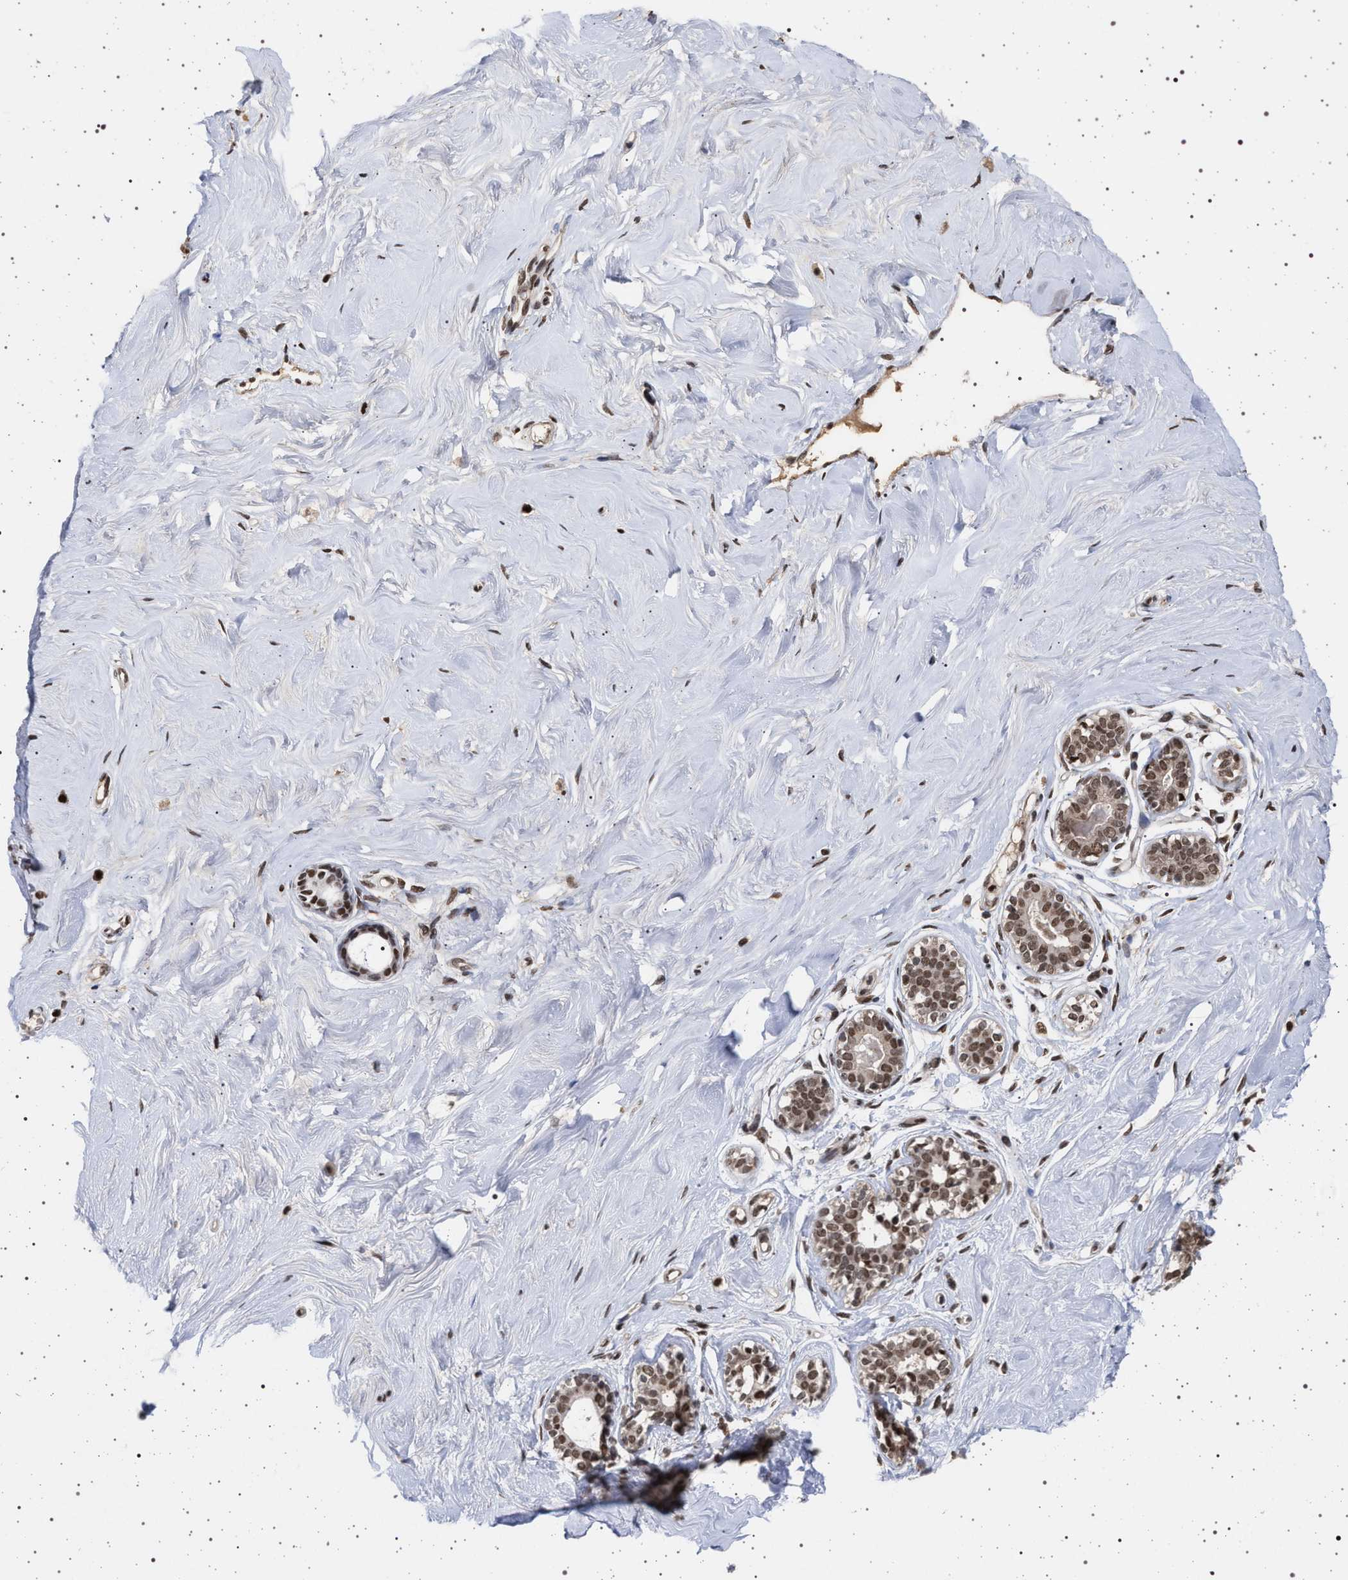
{"staining": {"intensity": "moderate", "quantity": ">75%", "location": "nuclear"}, "tissue": "breast", "cell_type": "Adipocytes", "image_type": "normal", "snomed": [{"axis": "morphology", "description": "Normal tissue, NOS"}, {"axis": "topography", "description": "Breast"}], "caption": "Protein staining by immunohistochemistry demonstrates moderate nuclear staining in about >75% of adipocytes in normal breast.", "gene": "PHF12", "patient": {"sex": "female", "age": 23}}